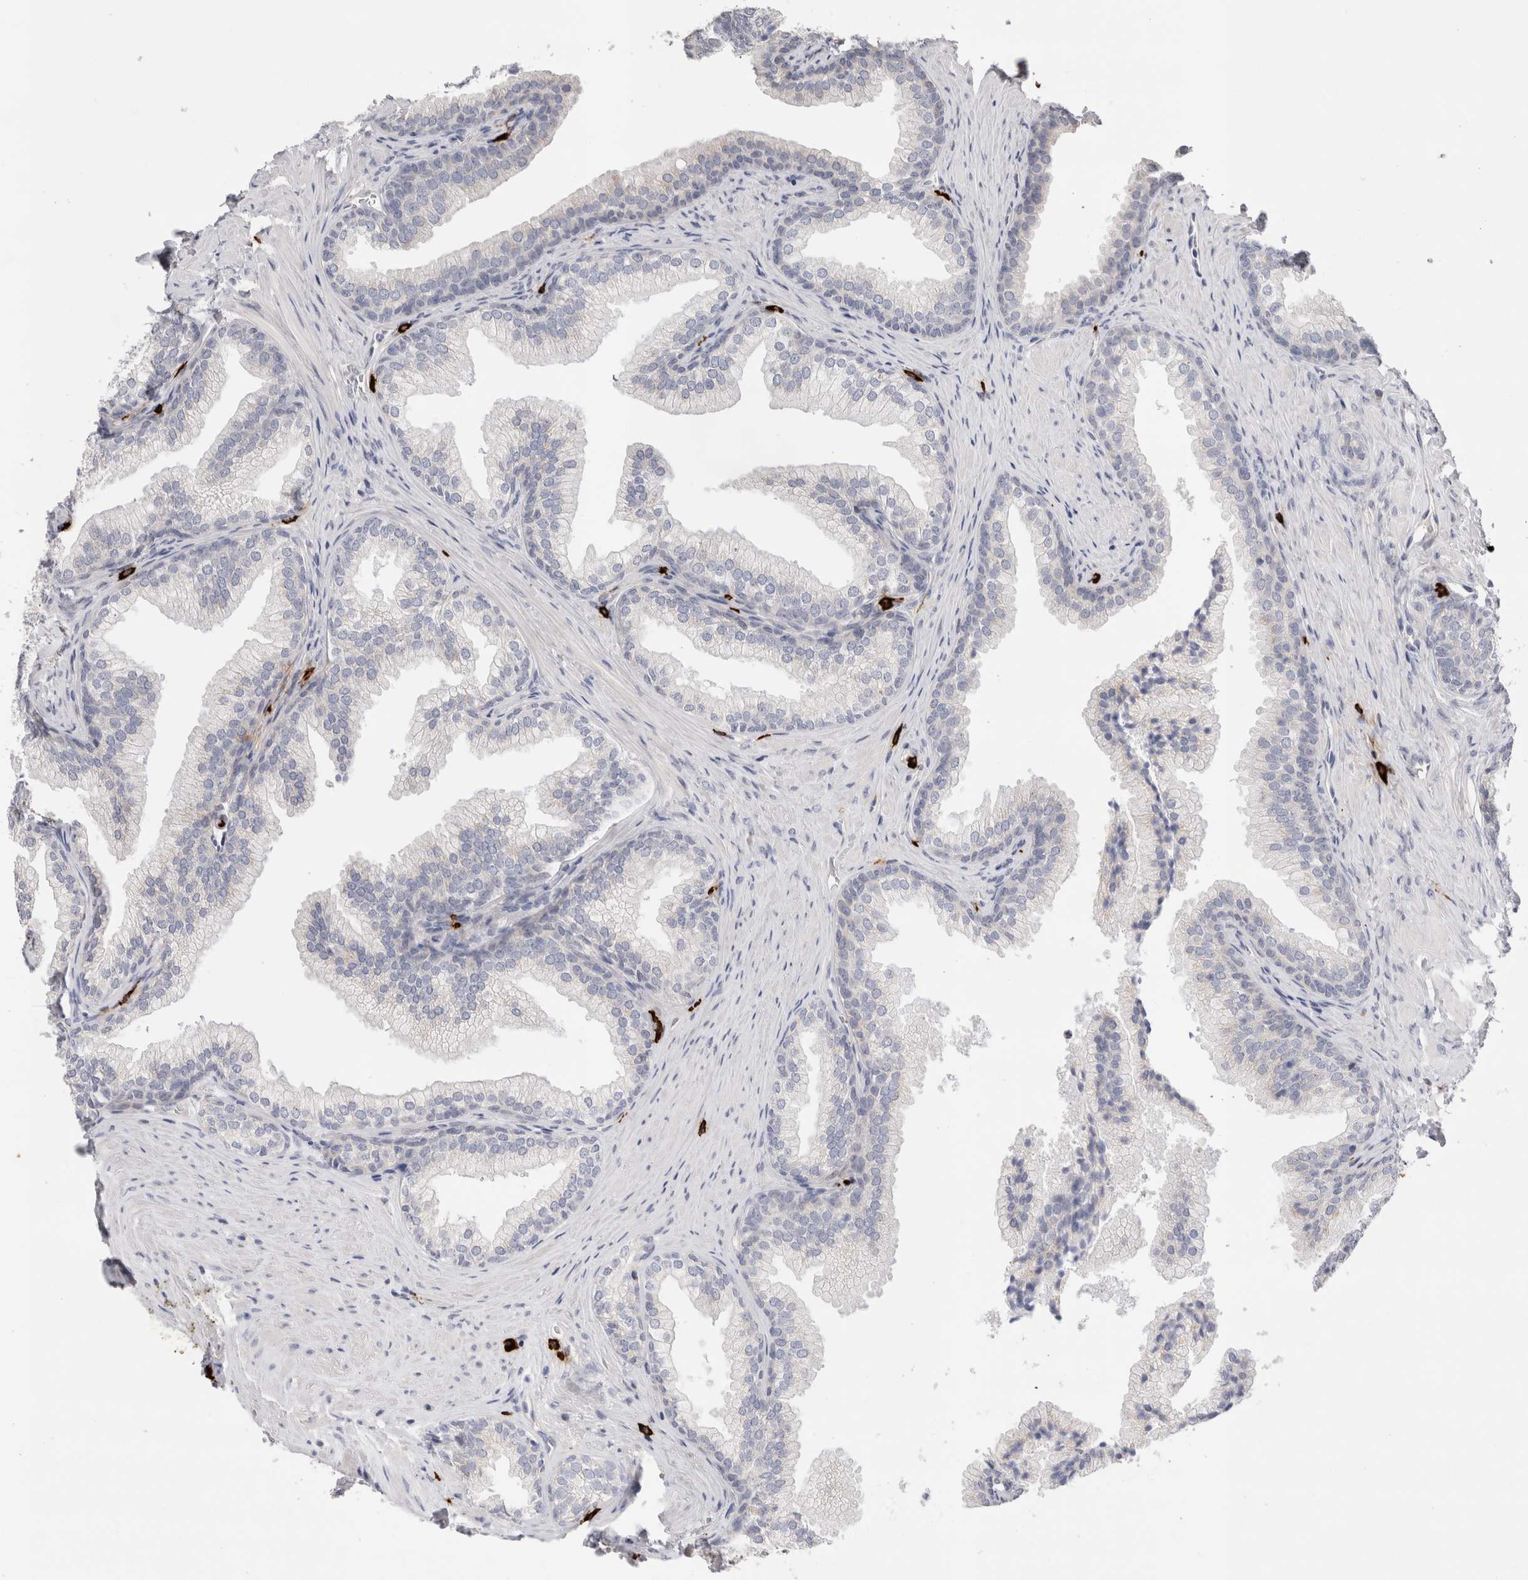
{"staining": {"intensity": "negative", "quantity": "none", "location": "none"}, "tissue": "prostate", "cell_type": "Glandular cells", "image_type": "normal", "snomed": [{"axis": "morphology", "description": "Normal tissue, NOS"}, {"axis": "topography", "description": "Prostate"}], "caption": "DAB immunohistochemical staining of unremarkable human prostate reveals no significant staining in glandular cells.", "gene": "SPINK2", "patient": {"sex": "male", "age": 76}}